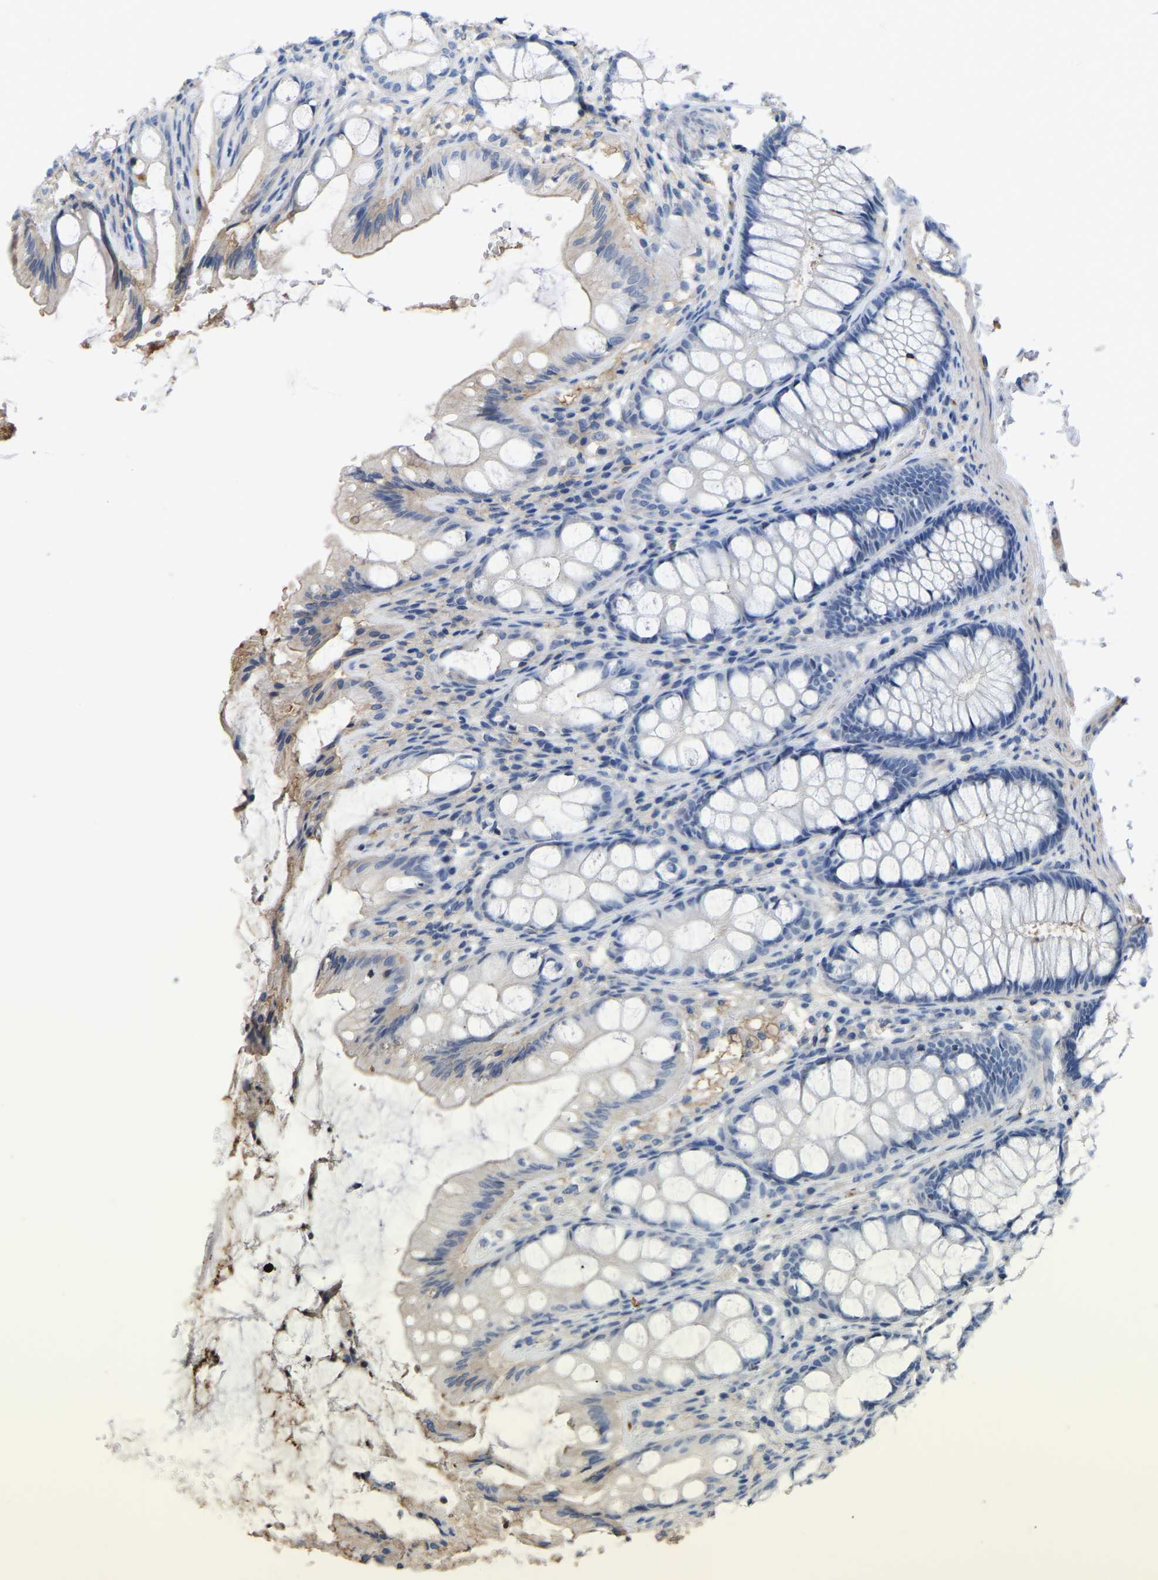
{"staining": {"intensity": "negative", "quantity": "none", "location": "none"}, "tissue": "colon", "cell_type": "Endothelial cells", "image_type": "normal", "snomed": [{"axis": "morphology", "description": "Normal tissue, NOS"}, {"axis": "topography", "description": "Colon"}], "caption": "DAB immunohistochemical staining of unremarkable human colon reveals no significant expression in endothelial cells. Brightfield microscopy of IHC stained with DAB (3,3'-diaminobenzidine) (brown) and hematoxylin (blue), captured at high magnification.", "gene": "ZNF449", "patient": {"sex": "male", "age": 47}}